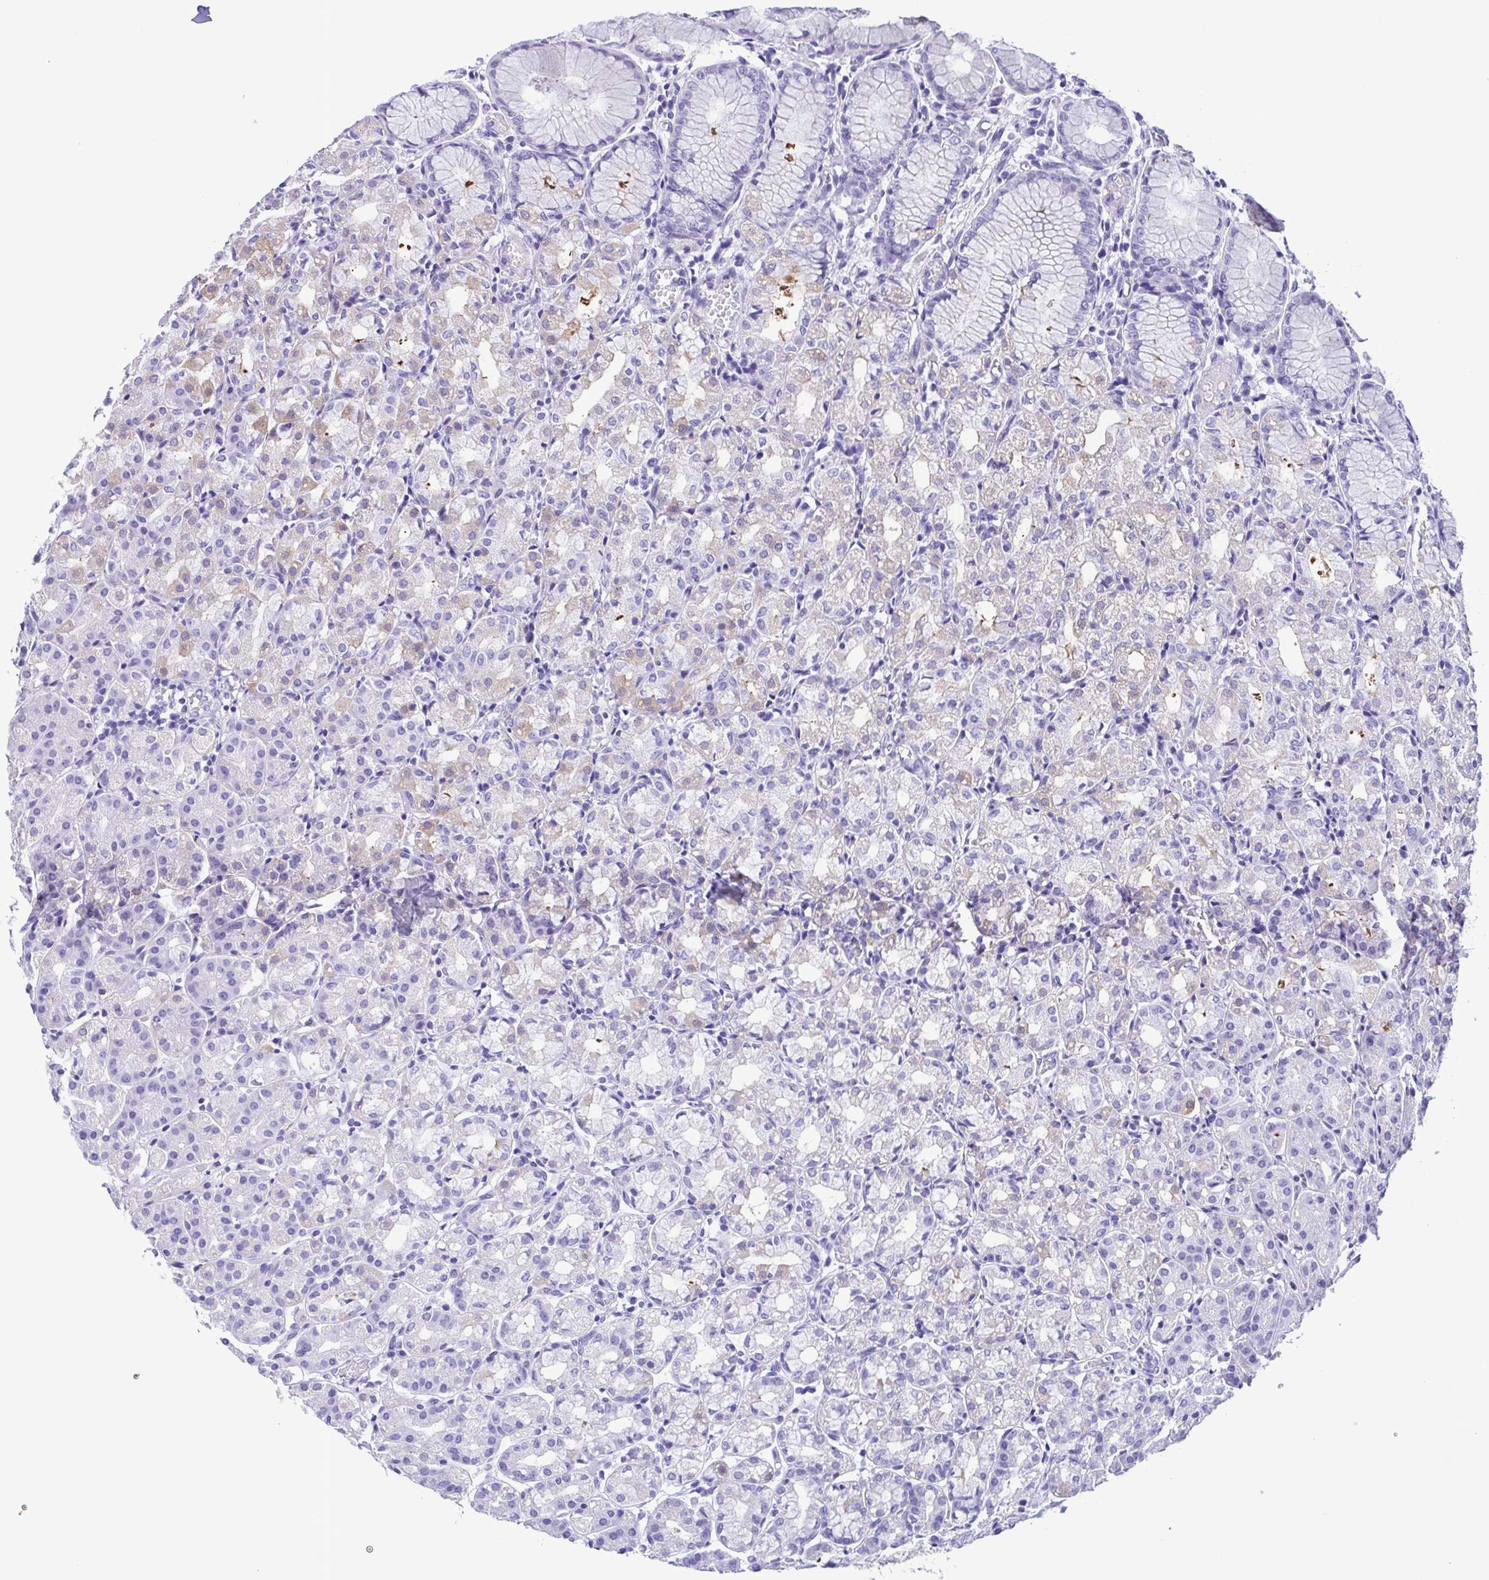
{"staining": {"intensity": "weak", "quantity": "25%-75%", "location": "cytoplasmic/membranous"}, "tissue": "stomach", "cell_type": "Glandular cells", "image_type": "normal", "snomed": [{"axis": "morphology", "description": "Normal tissue, NOS"}, {"axis": "topography", "description": "Stomach"}], "caption": "Immunohistochemistry (IHC) photomicrograph of benign stomach: human stomach stained using immunohistochemistry (IHC) exhibits low levels of weak protein expression localized specifically in the cytoplasmic/membranous of glandular cells, appearing as a cytoplasmic/membranous brown color.", "gene": "TSPY10", "patient": {"sex": "female", "age": 57}}